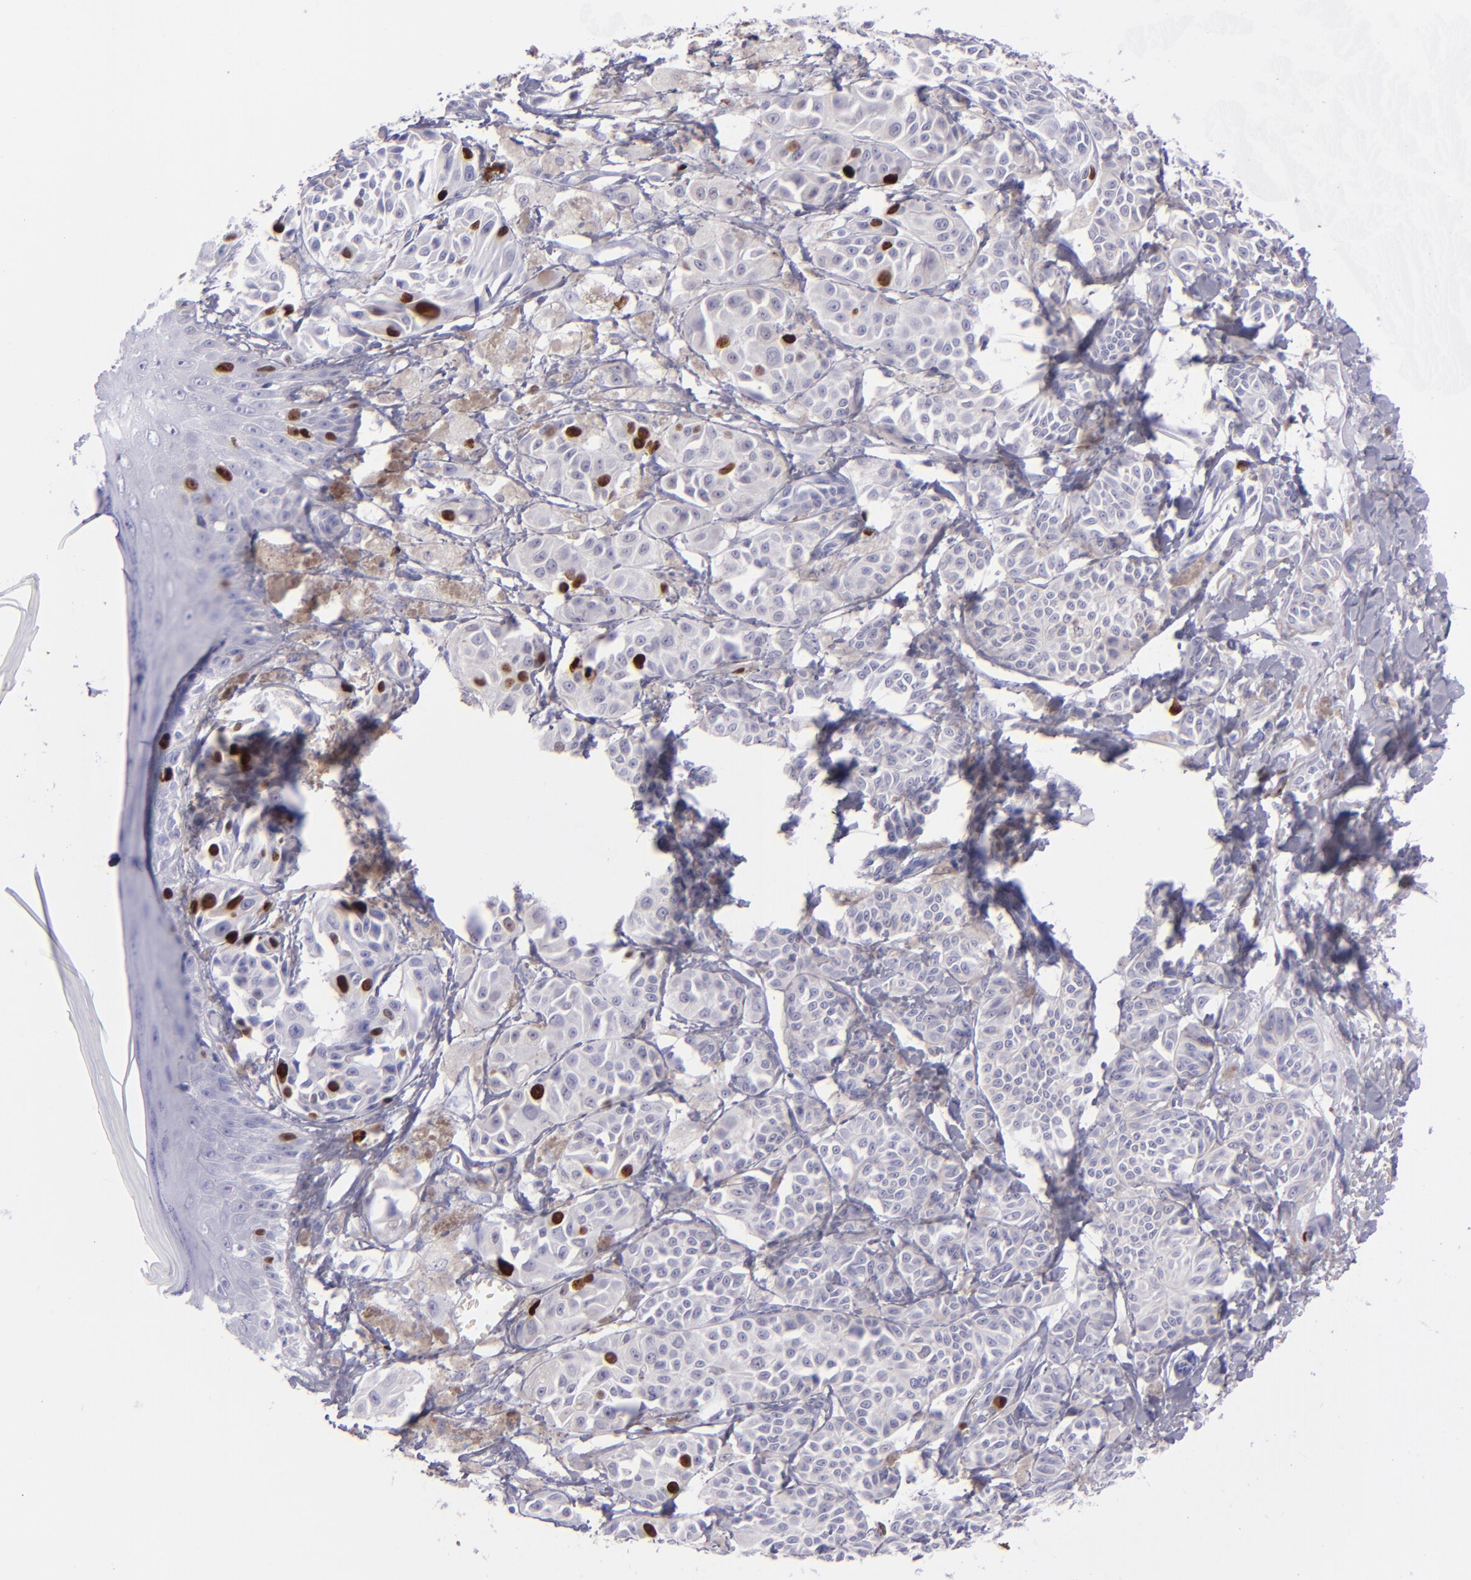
{"staining": {"intensity": "strong", "quantity": "<25%", "location": "nuclear"}, "tissue": "melanoma", "cell_type": "Tumor cells", "image_type": "cancer", "snomed": [{"axis": "morphology", "description": "Malignant melanoma, NOS"}, {"axis": "topography", "description": "Skin"}], "caption": "This is a histology image of IHC staining of malignant melanoma, which shows strong staining in the nuclear of tumor cells.", "gene": "TOP2A", "patient": {"sex": "male", "age": 76}}